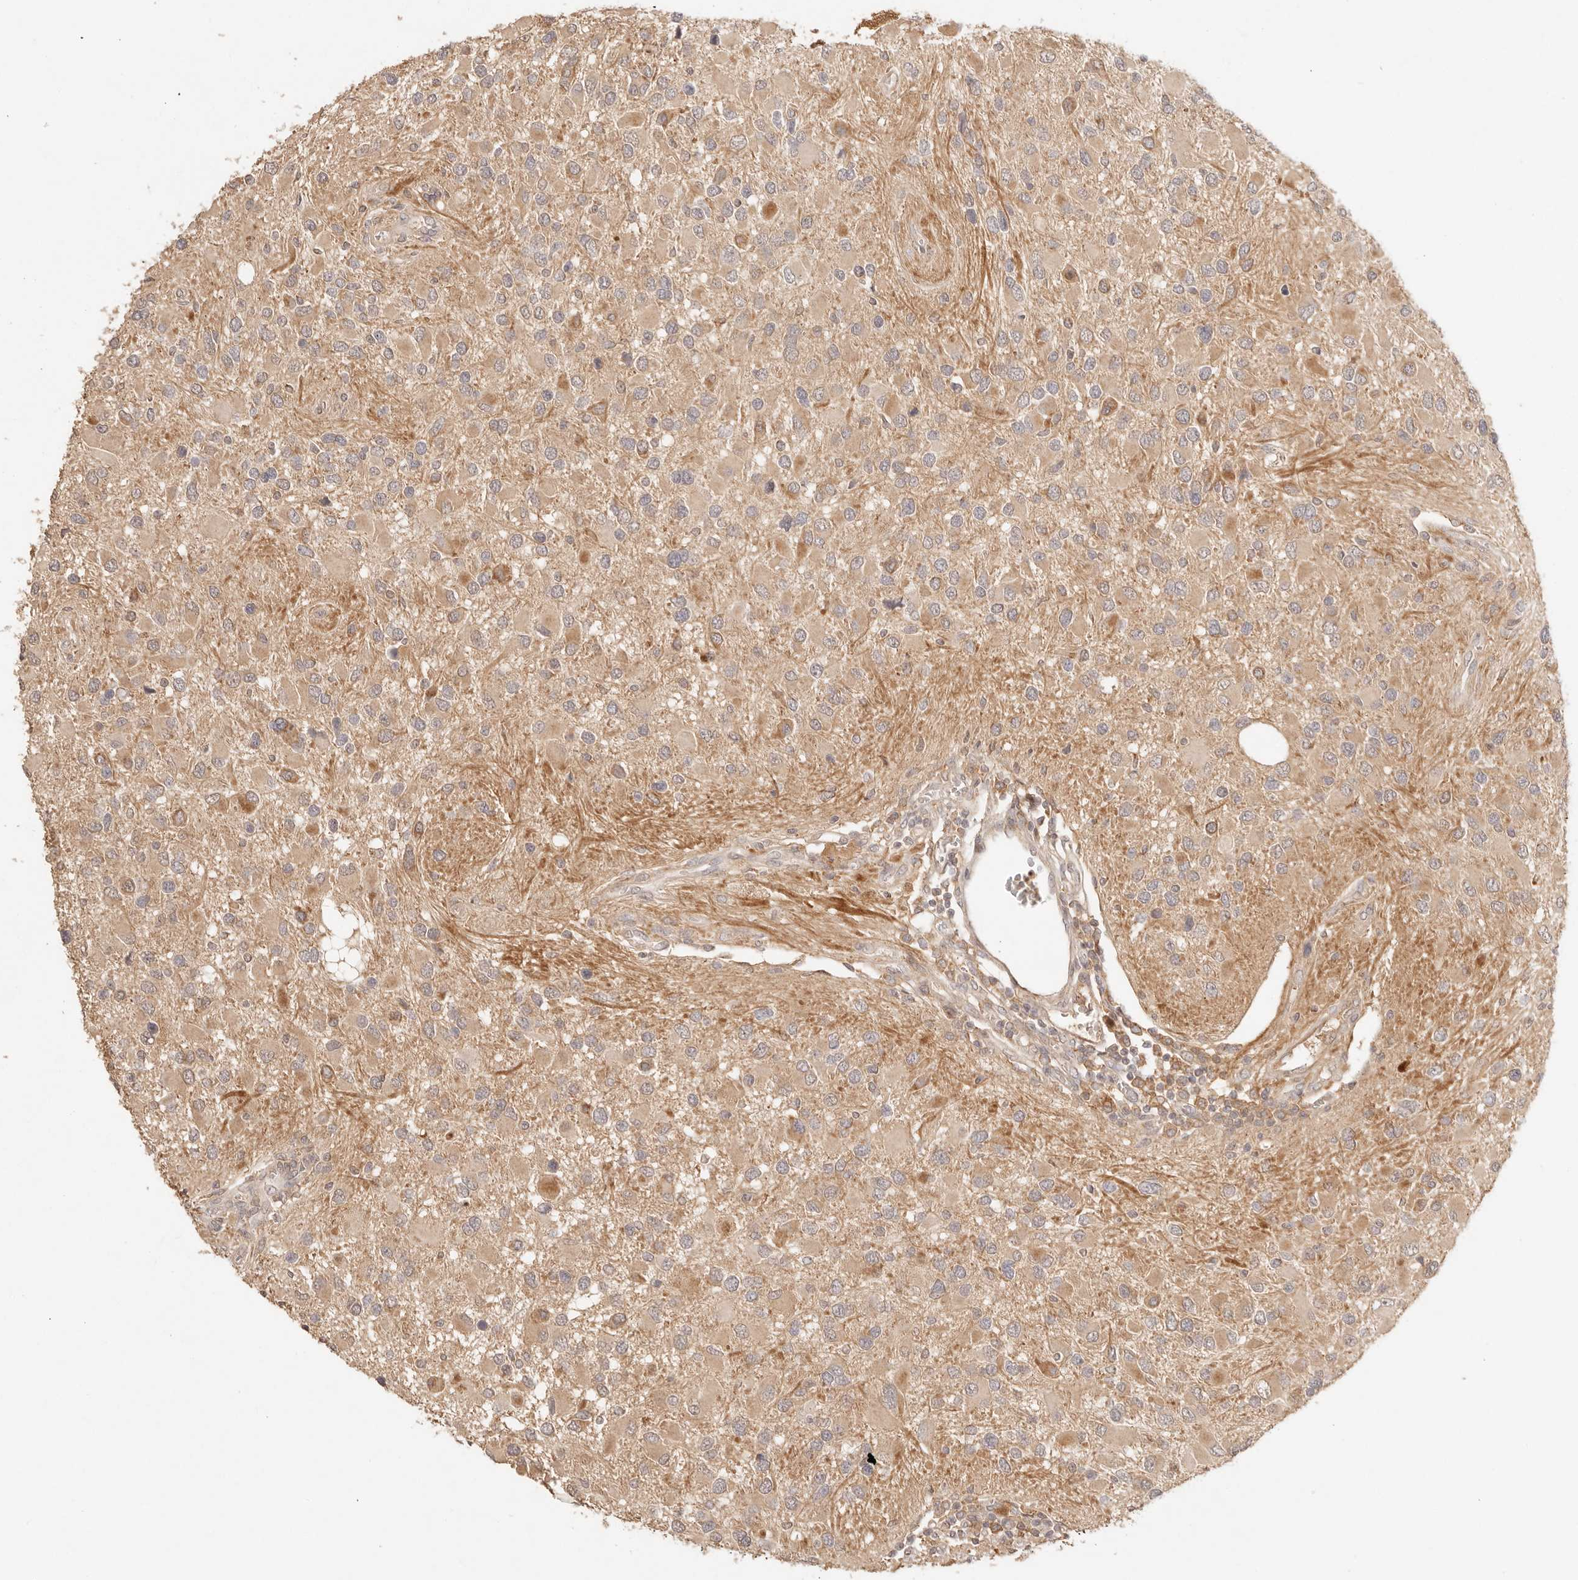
{"staining": {"intensity": "weak", "quantity": ">75%", "location": "cytoplasmic/membranous"}, "tissue": "glioma", "cell_type": "Tumor cells", "image_type": "cancer", "snomed": [{"axis": "morphology", "description": "Glioma, malignant, High grade"}, {"axis": "topography", "description": "Brain"}], "caption": "Immunohistochemical staining of human glioma shows low levels of weak cytoplasmic/membranous protein staining in about >75% of tumor cells.", "gene": "PHLDA3", "patient": {"sex": "male", "age": 53}}